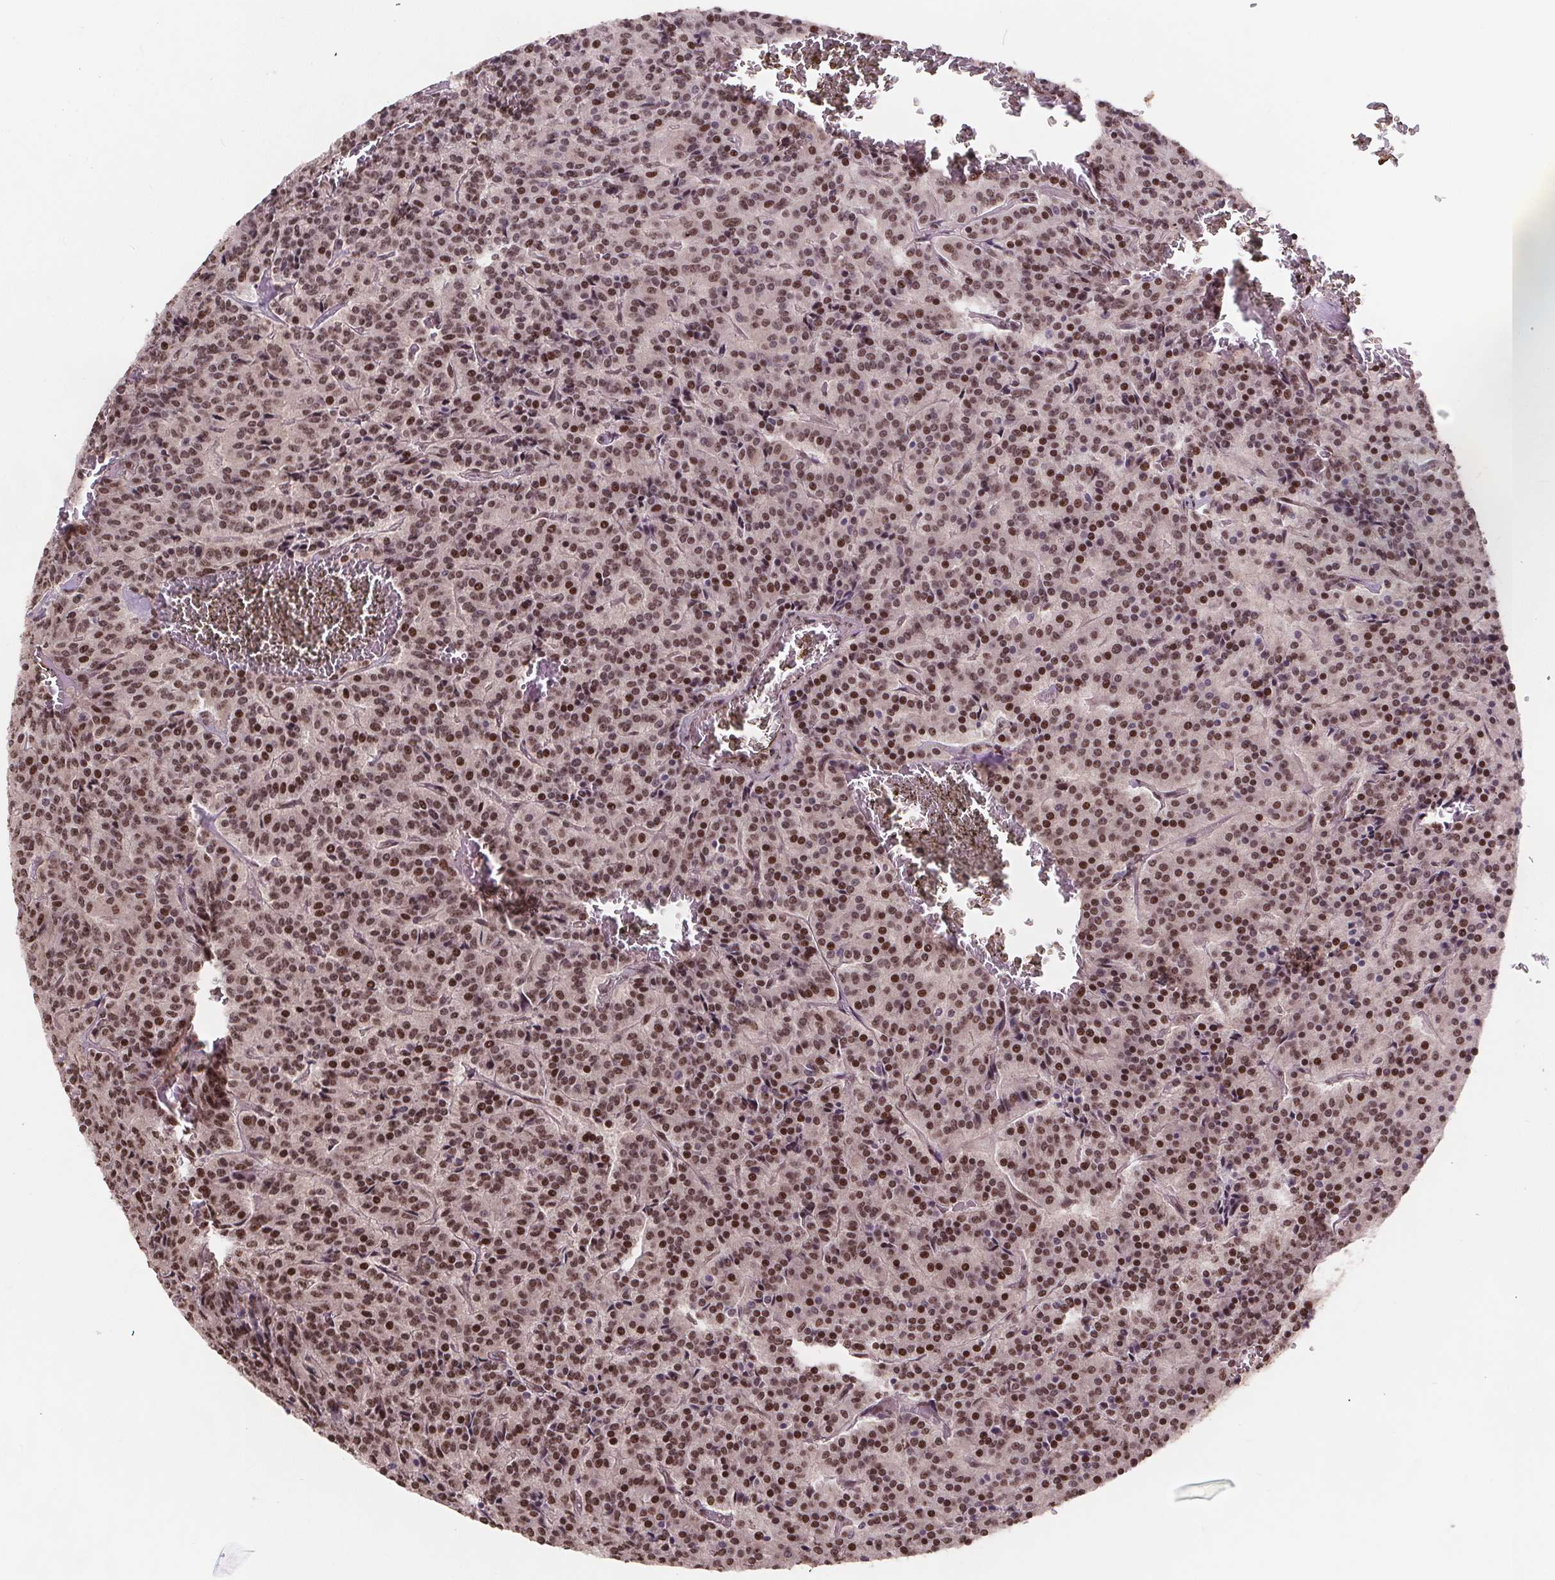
{"staining": {"intensity": "moderate", "quantity": ">75%", "location": "nuclear"}, "tissue": "carcinoid", "cell_type": "Tumor cells", "image_type": "cancer", "snomed": [{"axis": "morphology", "description": "Carcinoid, malignant, NOS"}, {"axis": "topography", "description": "Lung"}], "caption": "Immunohistochemical staining of carcinoid (malignant) shows moderate nuclear protein expression in about >75% of tumor cells. The staining was performed using DAB (3,3'-diaminobenzidine) to visualize the protein expression in brown, while the nuclei were stained in blue with hematoxylin (Magnification: 20x).", "gene": "JARID2", "patient": {"sex": "male", "age": 70}}